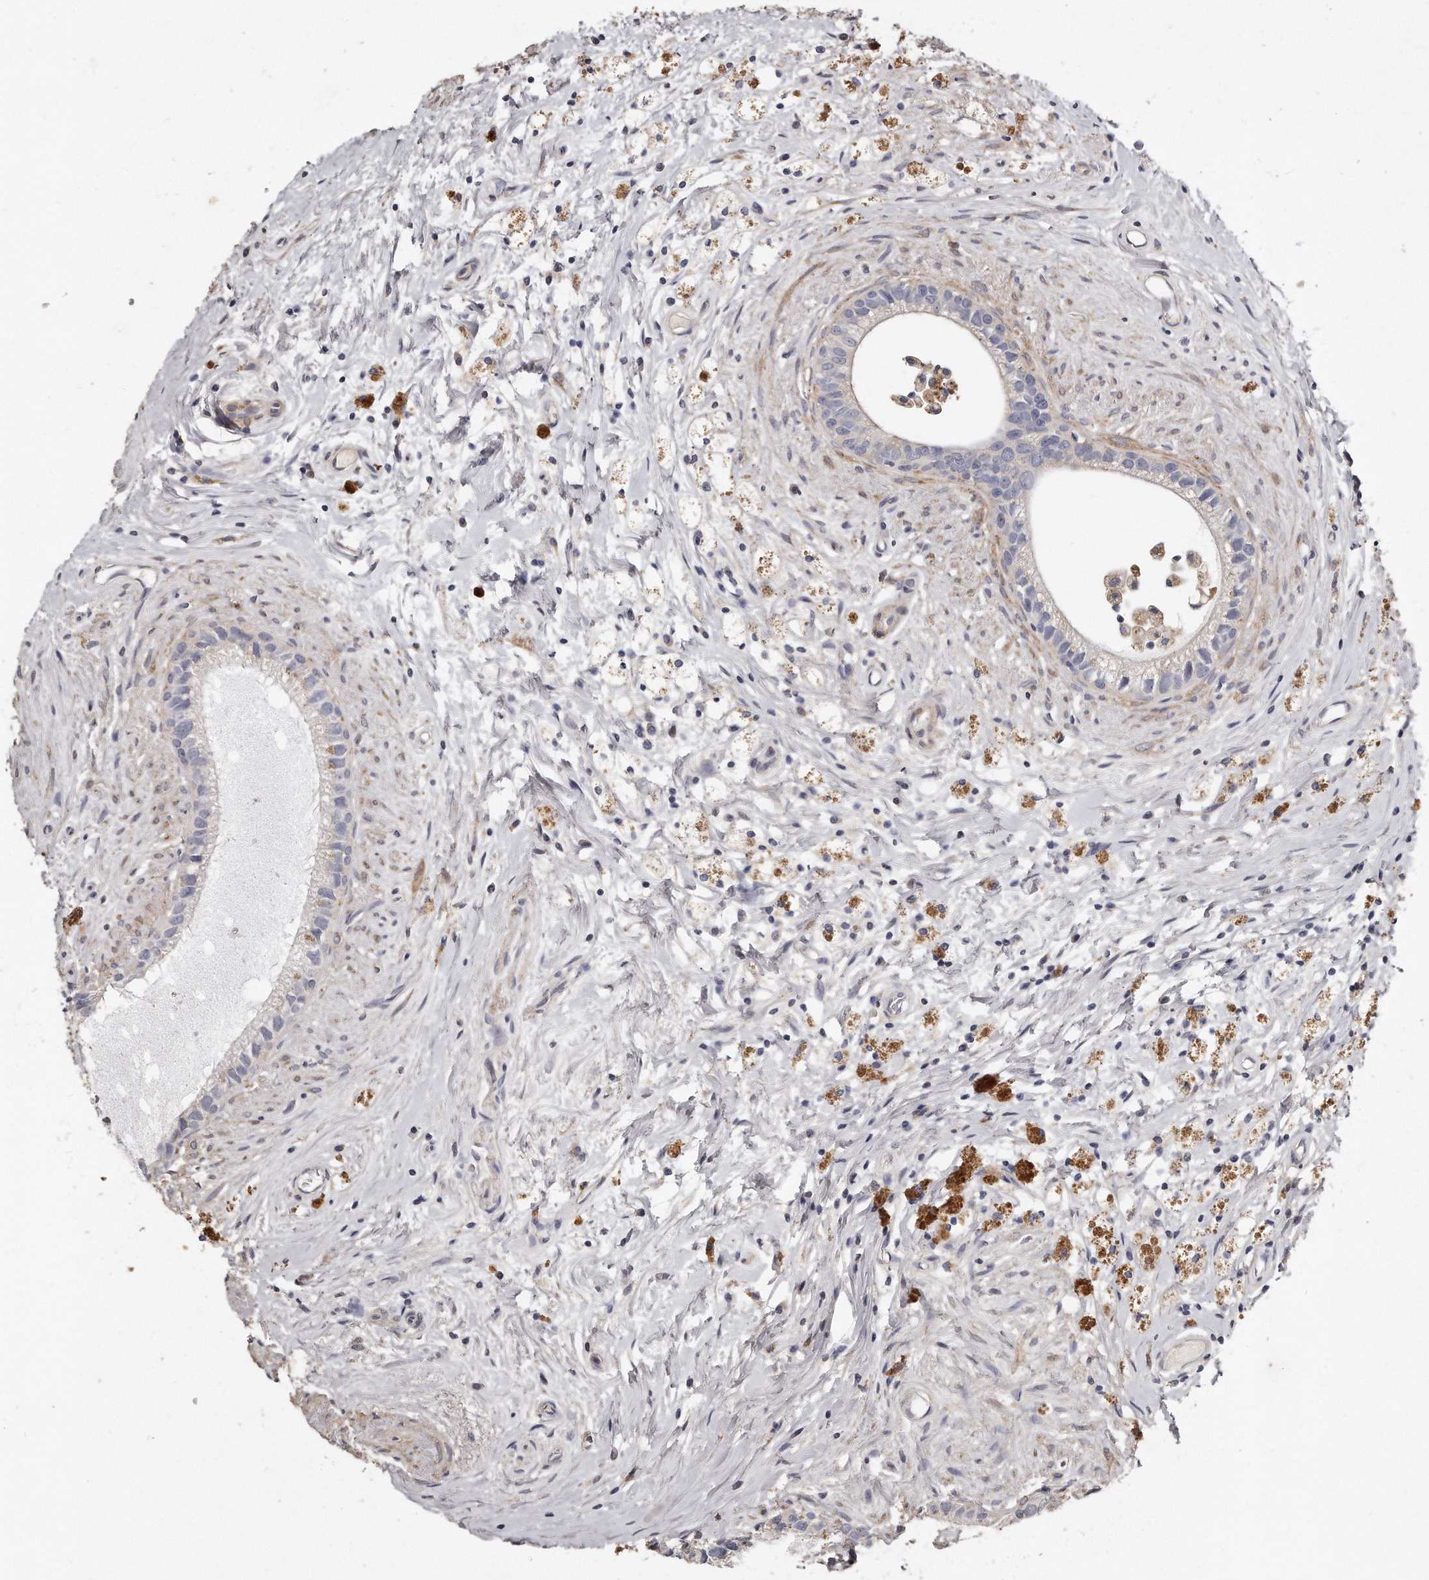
{"staining": {"intensity": "negative", "quantity": "none", "location": "none"}, "tissue": "epididymis", "cell_type": "Glandular cells", "image_type": "normal", "snomed": [{"axis": "morphology", "description": "Normal tissue, NOS"}, {"axis": "topography", "description": "Epididymis"}], "caption": "Human epididymis stained for a protein using IHC reveals no positivity in glandular cells.", "gene": "LMOD1", "patient": {"sex": "male", "age": 80}}